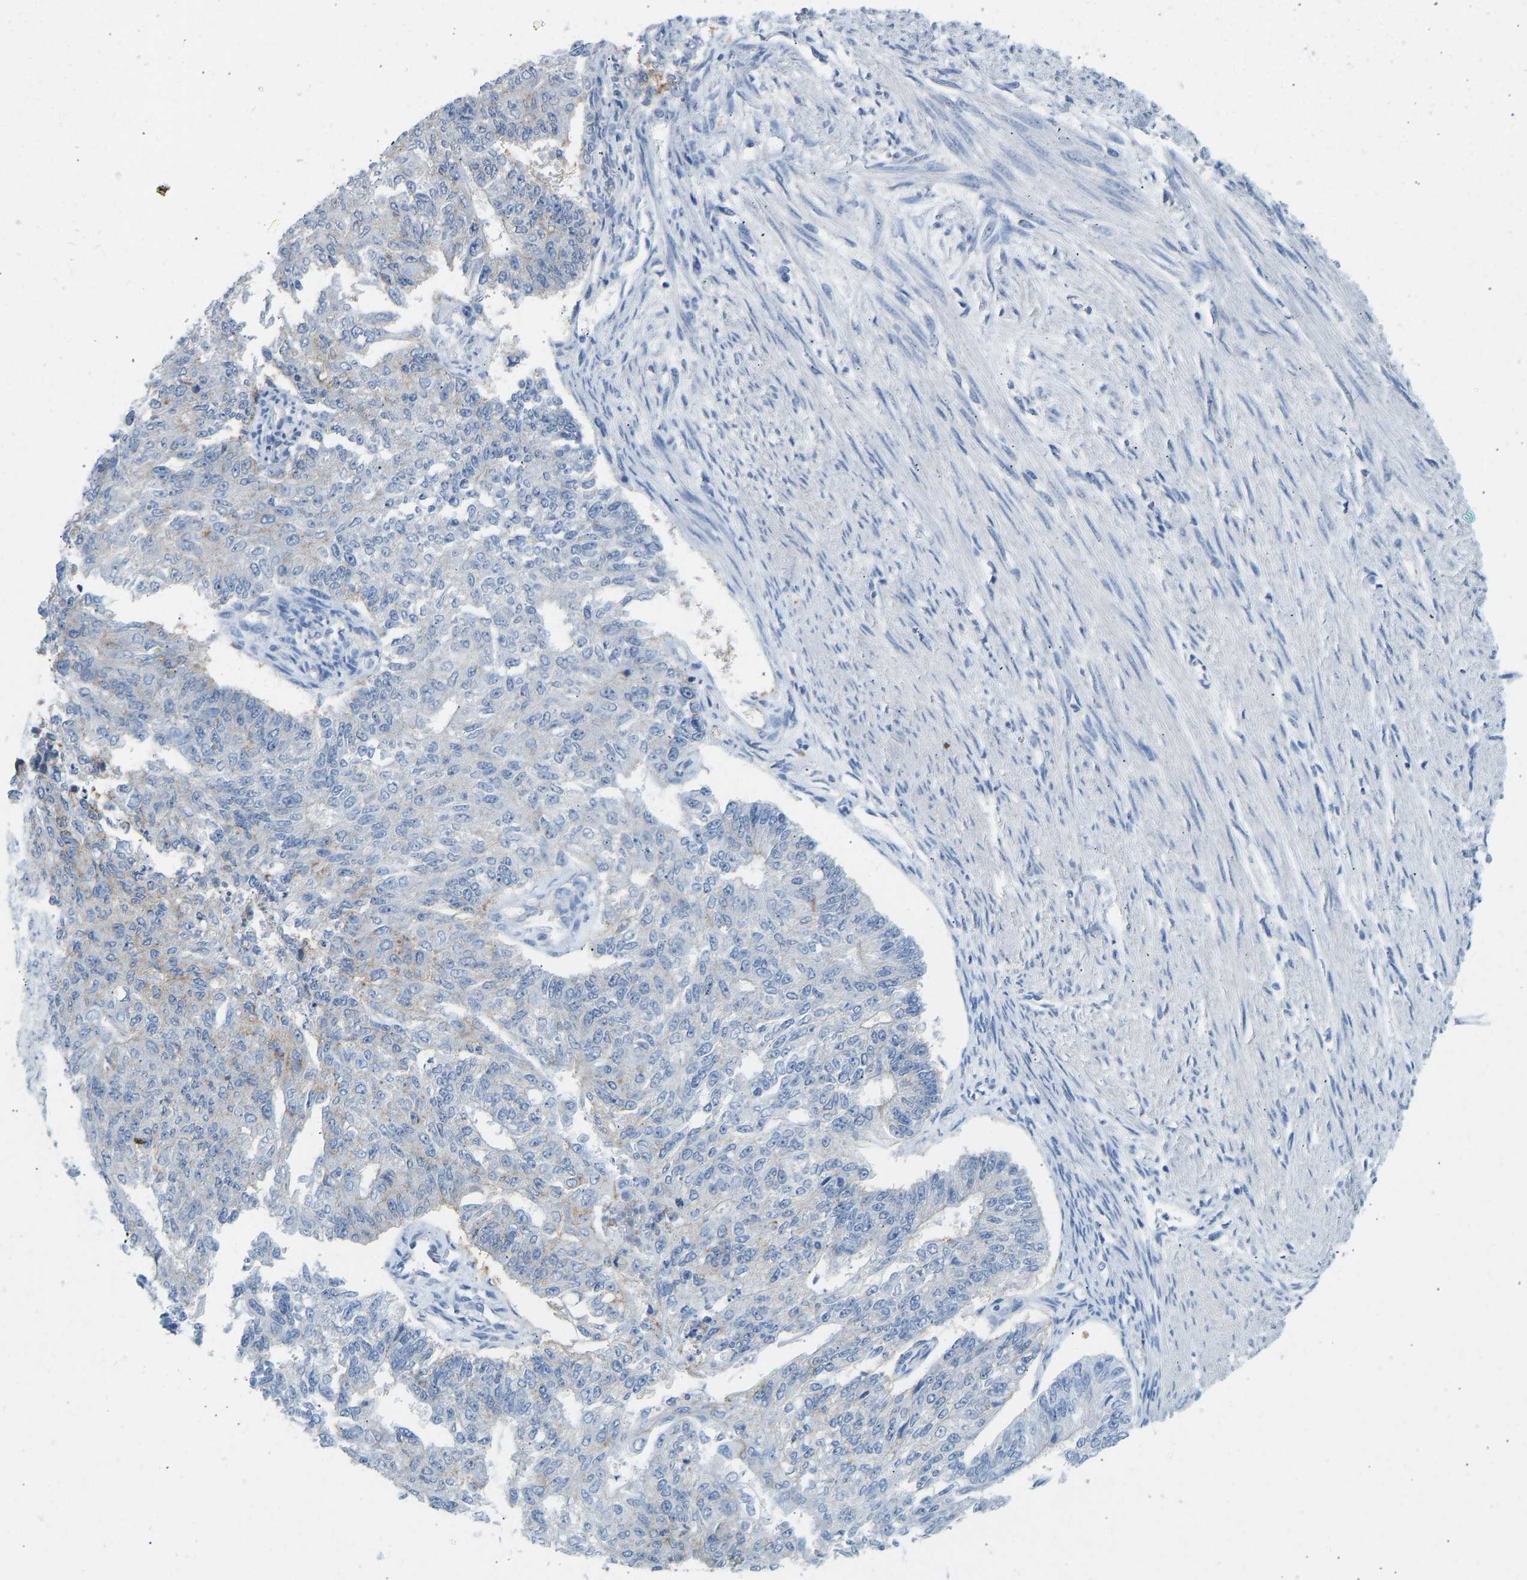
{"staining": {"intensity": "negative", "quantity": "none", "location": "none"}, "tissue": "endometrial cancer", "cell_type": "Tumor cells", "image_type": "cancer", "snomed": [{"axis": "morphology", "description": "Adenocarcinoma, NOS"}, {"axis": "topography", "description": "Endometrium"}], "caption": "Tumor cells are negative for brown protein staining in endometrial adenocarcinoma.", "gene": "ATP1A1", "patient": {"sex": "female", "age": 32}}